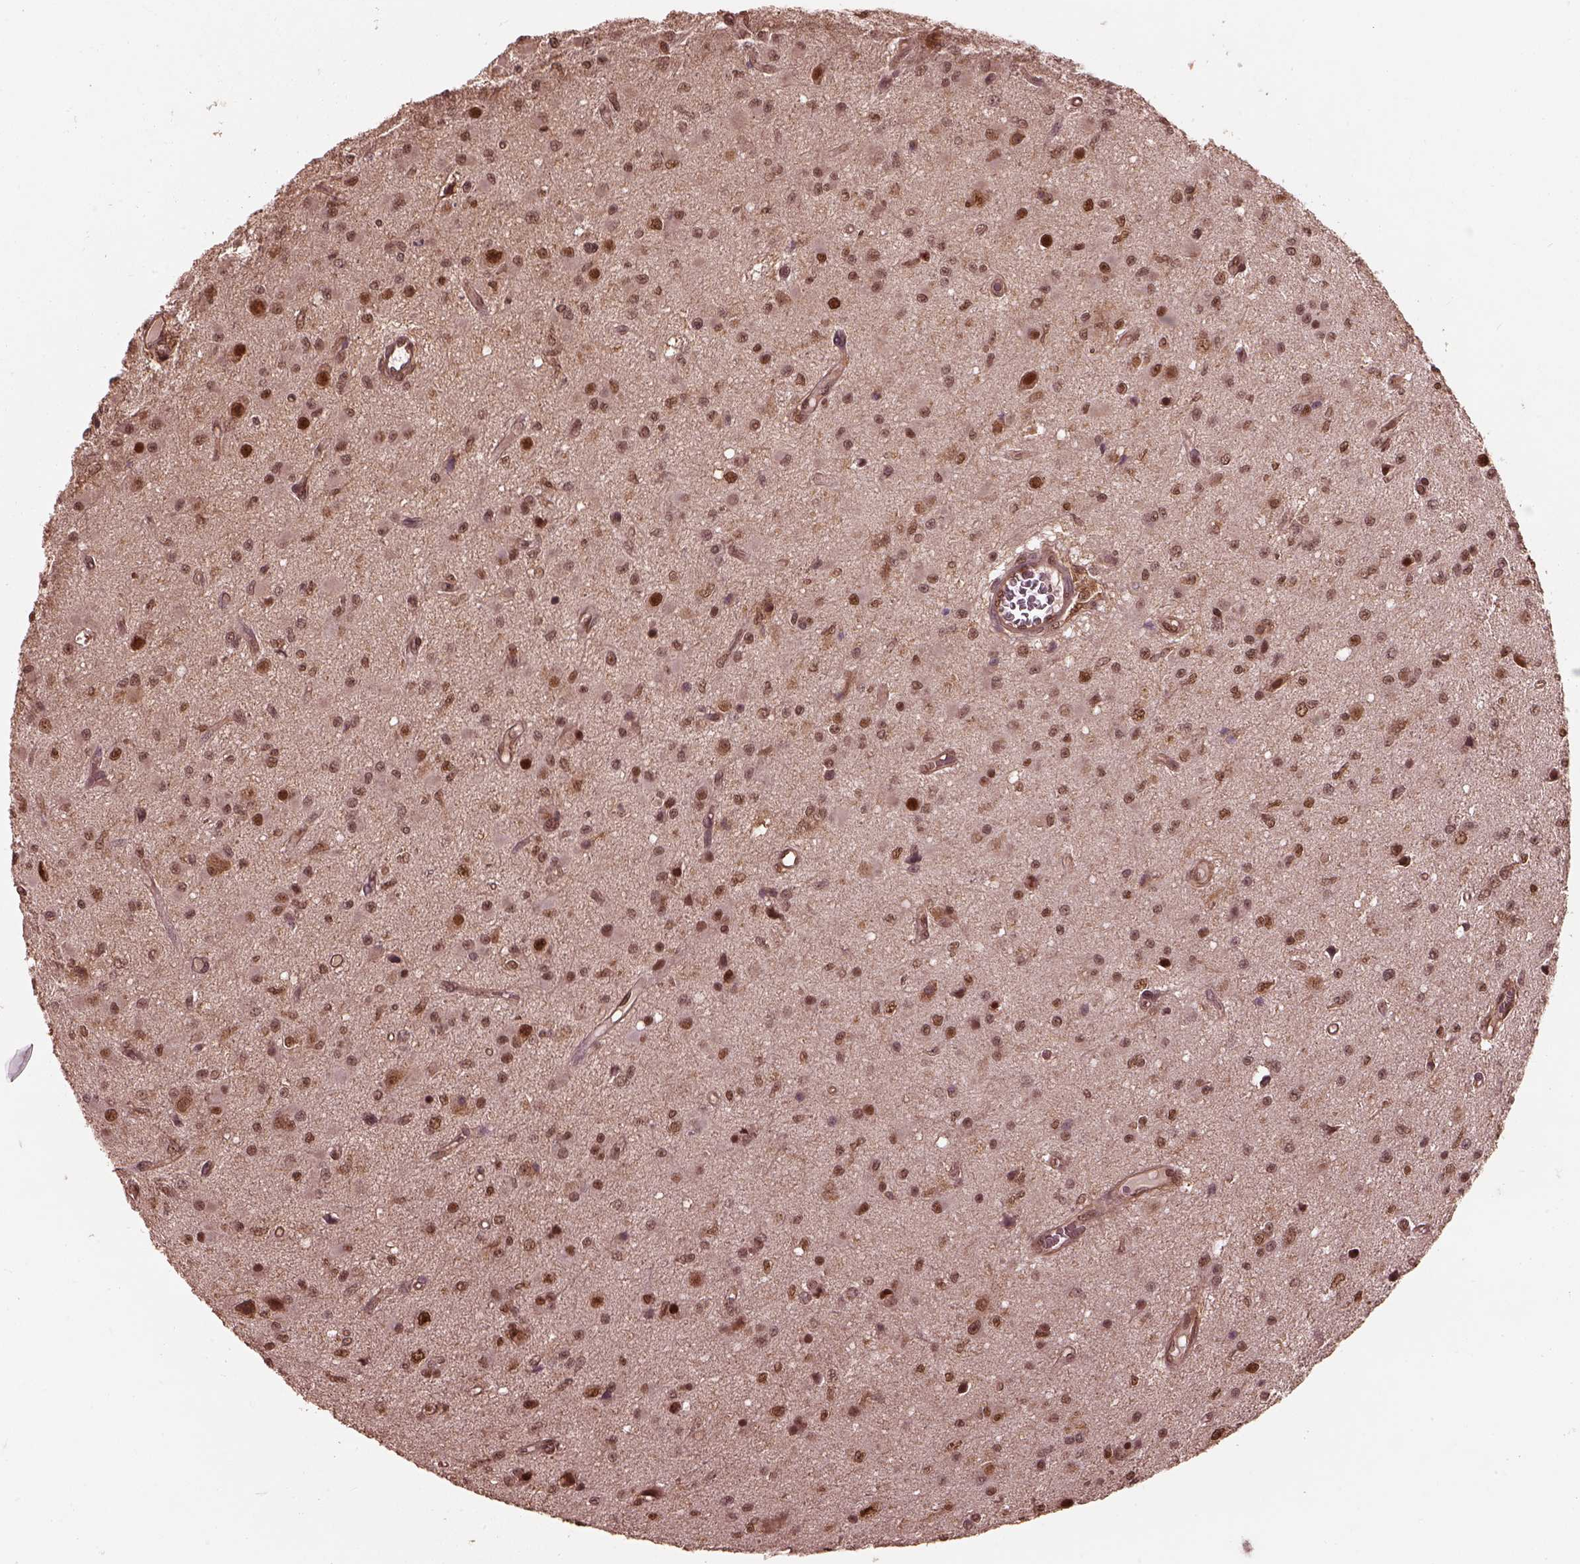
{"staining": {"intensity": "moderate", "quantity": ">75%", "location": "nuclear"}, "tissue": "glioma", "cell_type": "Tumor cells", "image_type": "cancer", "snomed": [{"axis": "morphology", "description": "Glioma, malignant, Low grade"}, {"axis": "topography", "description": "Brain"}], "caption": "An image showing moderate nuclear staining in about >75% of tumor cells in malignant low-grade glioma, as visualized by brown immunohistochemical staining.", "gene": "PSMC5", "patient": {"sex": "female", "age": 45}}